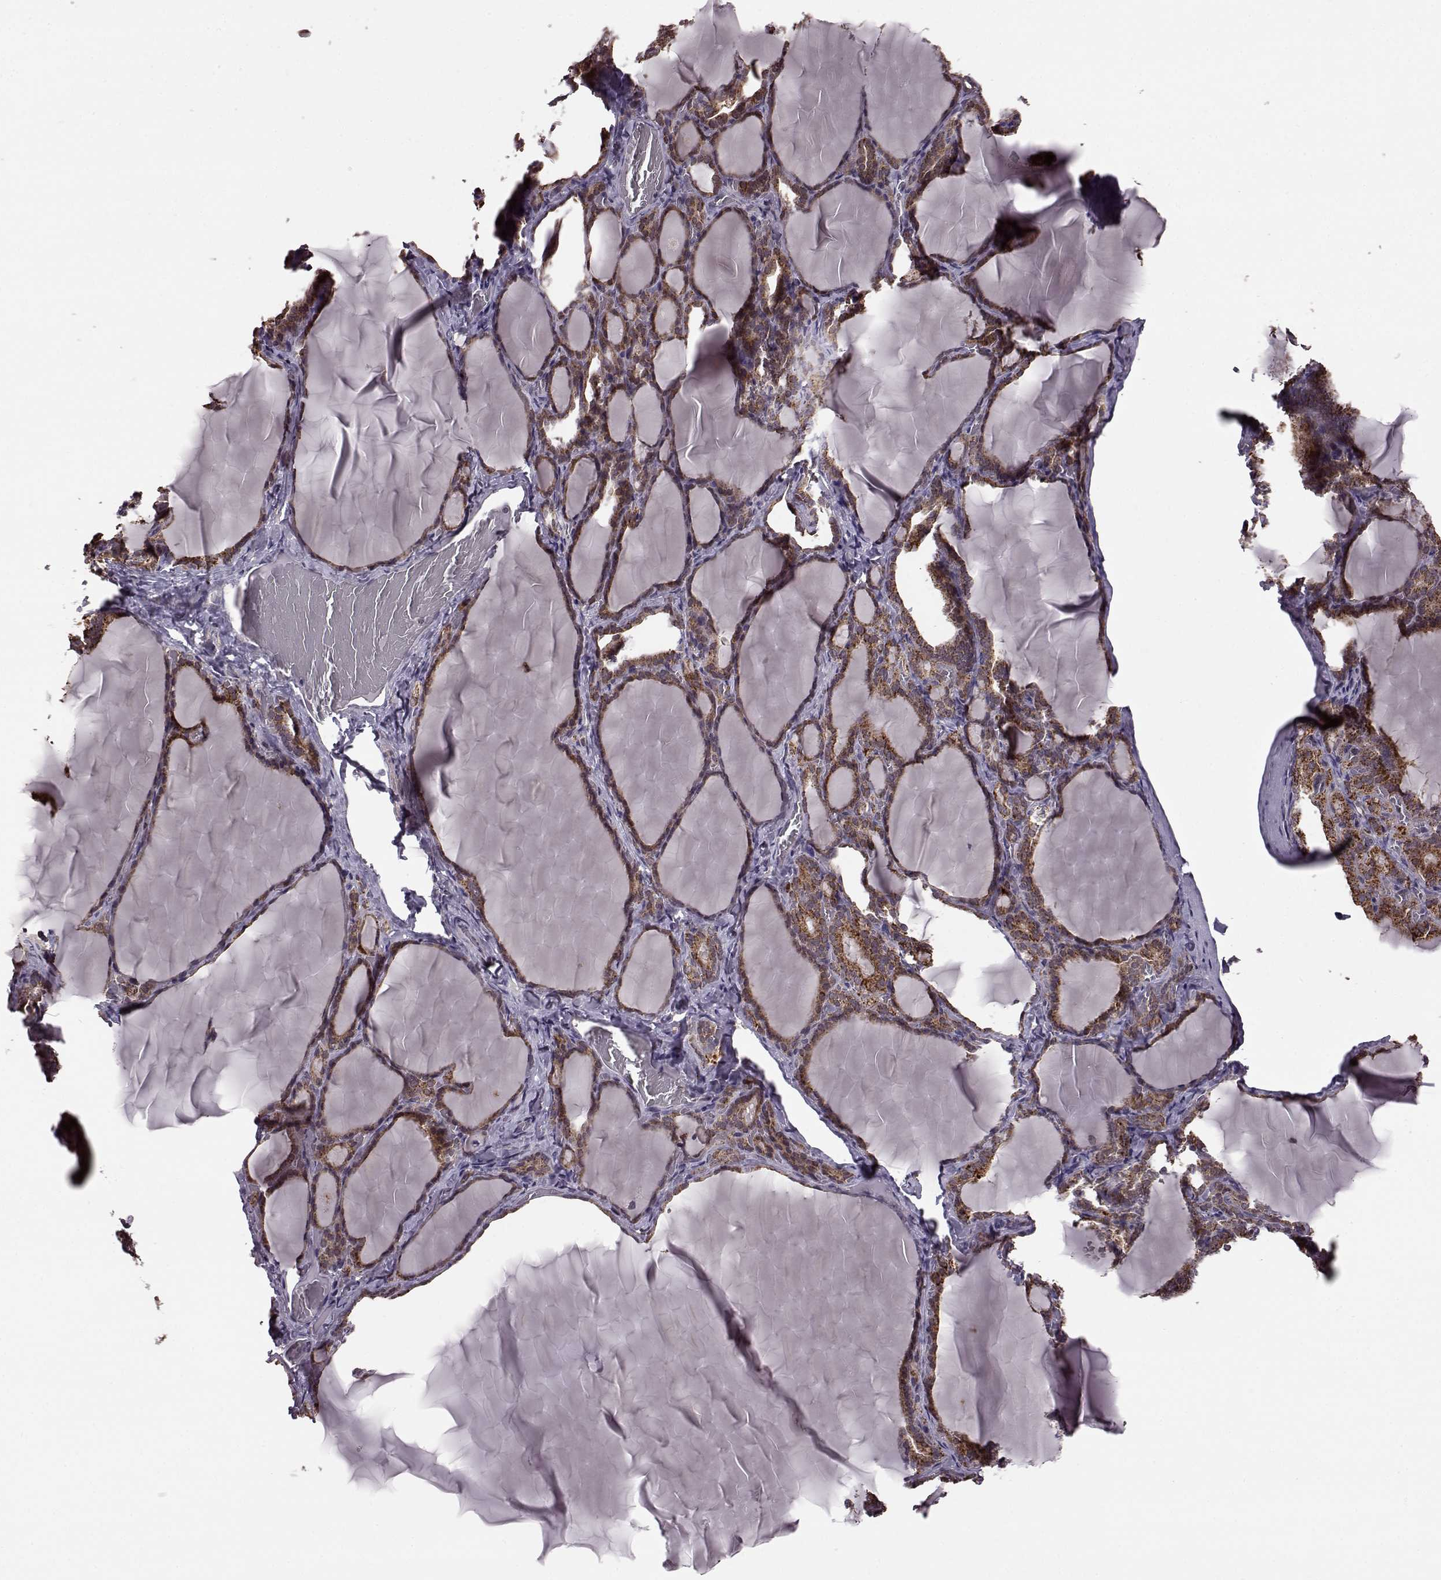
{"staining": {"intensity": "strong", "quantity": ">75%", "location": "cytoplasmic/membranous"}, "tissue": "thyroid gland", "cell_type": "Glandular cells", "image_type": "normal", "snomed": [{"axis": "morphology", "description": "Normal tissue, NOS"}, {"axis": "morphology", "description": "Hyperplasia, NOS"}, {"axis": "topography", "description": "Thyroid gland"}], "caption": "Protein expression analysis of normal human thyroid gland reveals strong cytoplasmic/membranous expression in about >75% of glandular cells. Using DAB (3,3'-diaminobenzidine) (brown) and hematoxylin (blue) stains, captured at high magnification using brightfield microscopy.", "gene": "PUDP", "patient": {"sex": "female", "age": 27}}